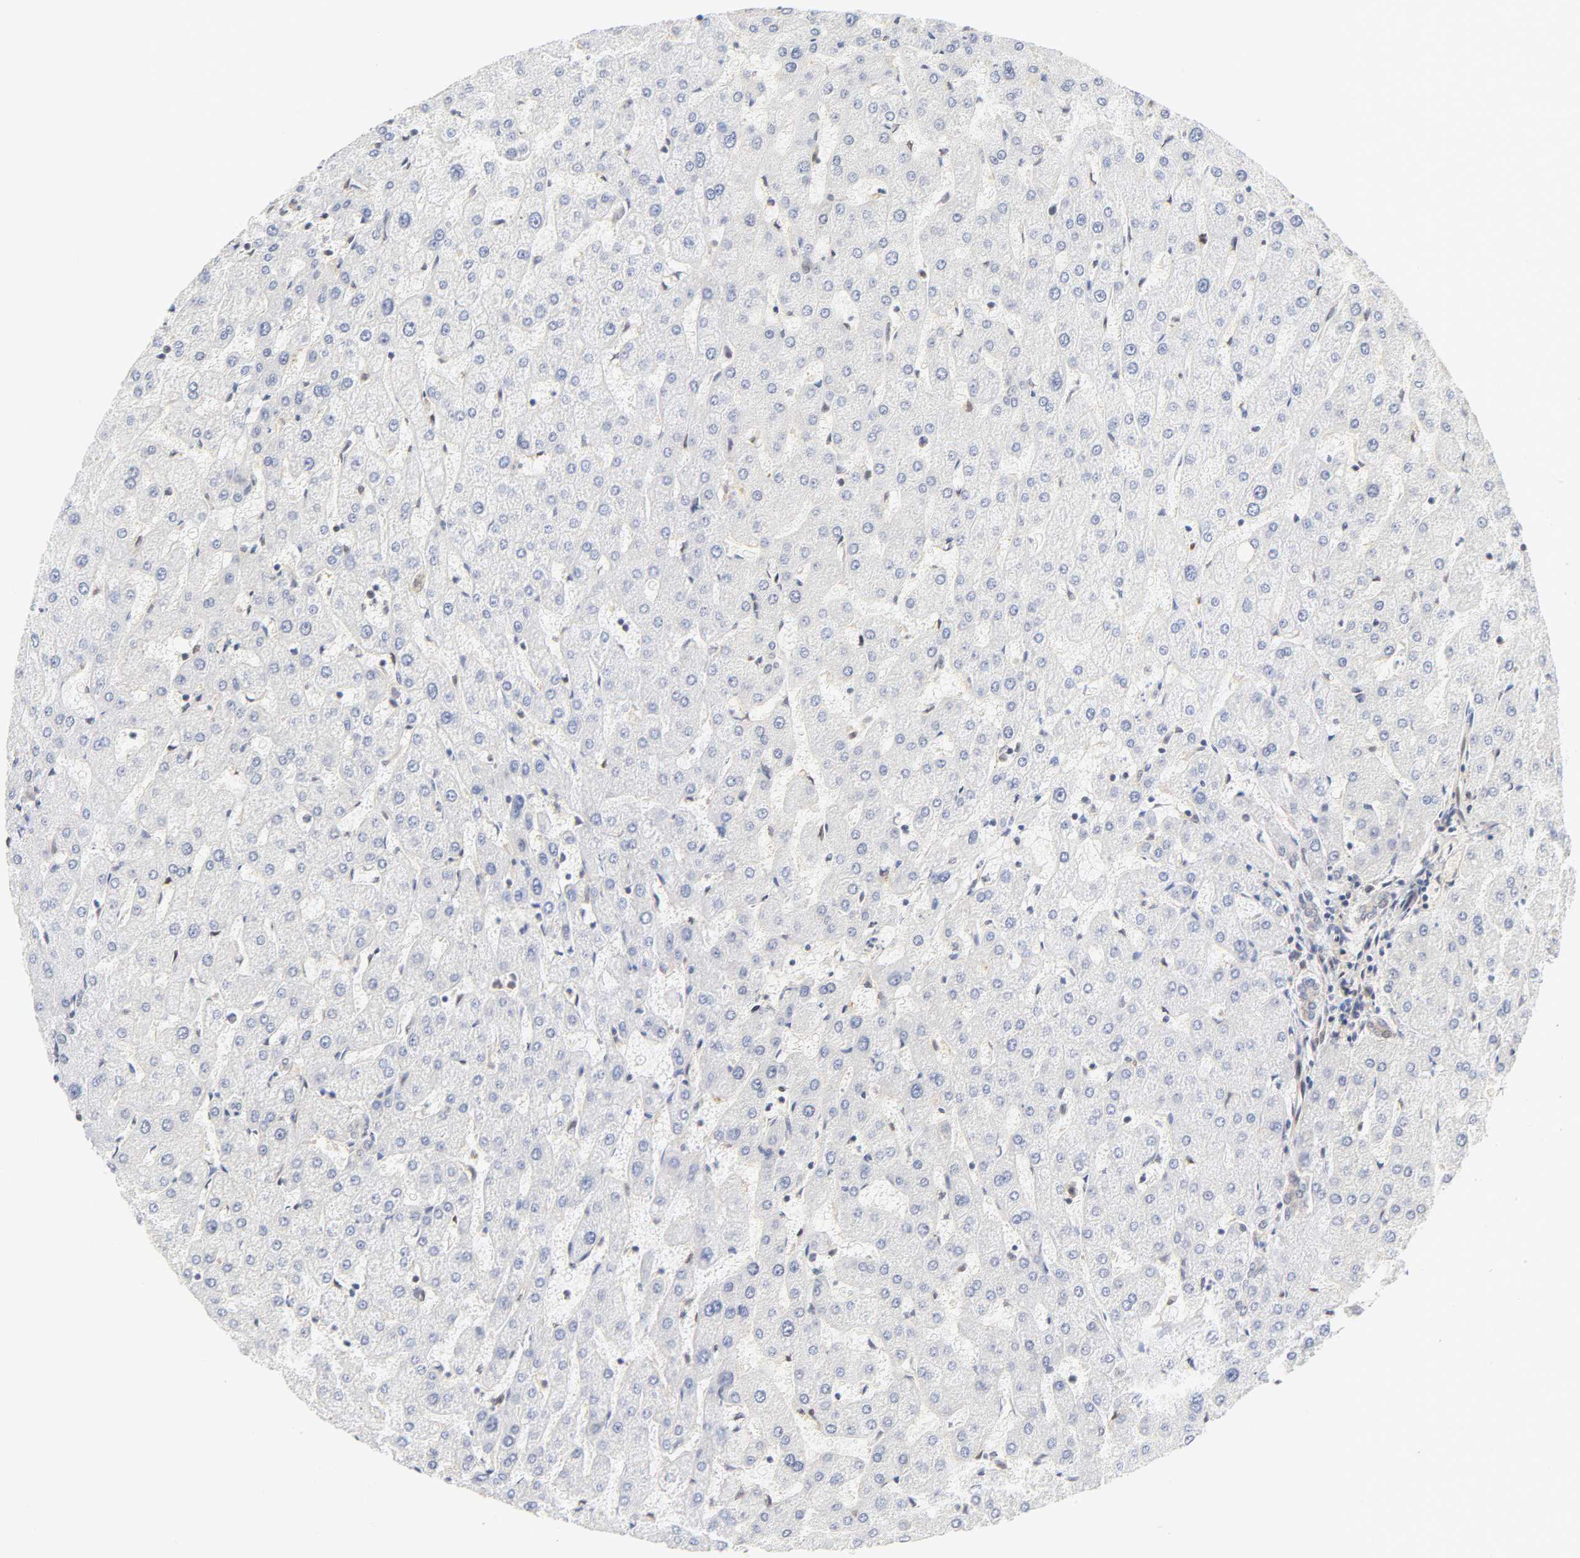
{"staining": {"intensity": "weak", "quantity": ">75%", "location": "cytoplasmic/membranous"}, "tissue": "liver", "cell_type": "Cholangiocytes", "image_type": "normal", "snomed": [{"axis": "morphology", "description": "Normal tissue, NOS"}, {"axis": "topography", "description": "Liver"}], "caption": "IHC staining of benign liver, which displays low levels of weak cytoplasmic/membranous staining in about >75% of cholangiocytes indicating weak cytoplasmic/membranous protein positivity. The staining was performed using DAB (brown) for protein detection and nuclei were counterstained in hematoxylin (blue).", "gene": "CDC37", "patient": {"sex": "male", "age": 67}}